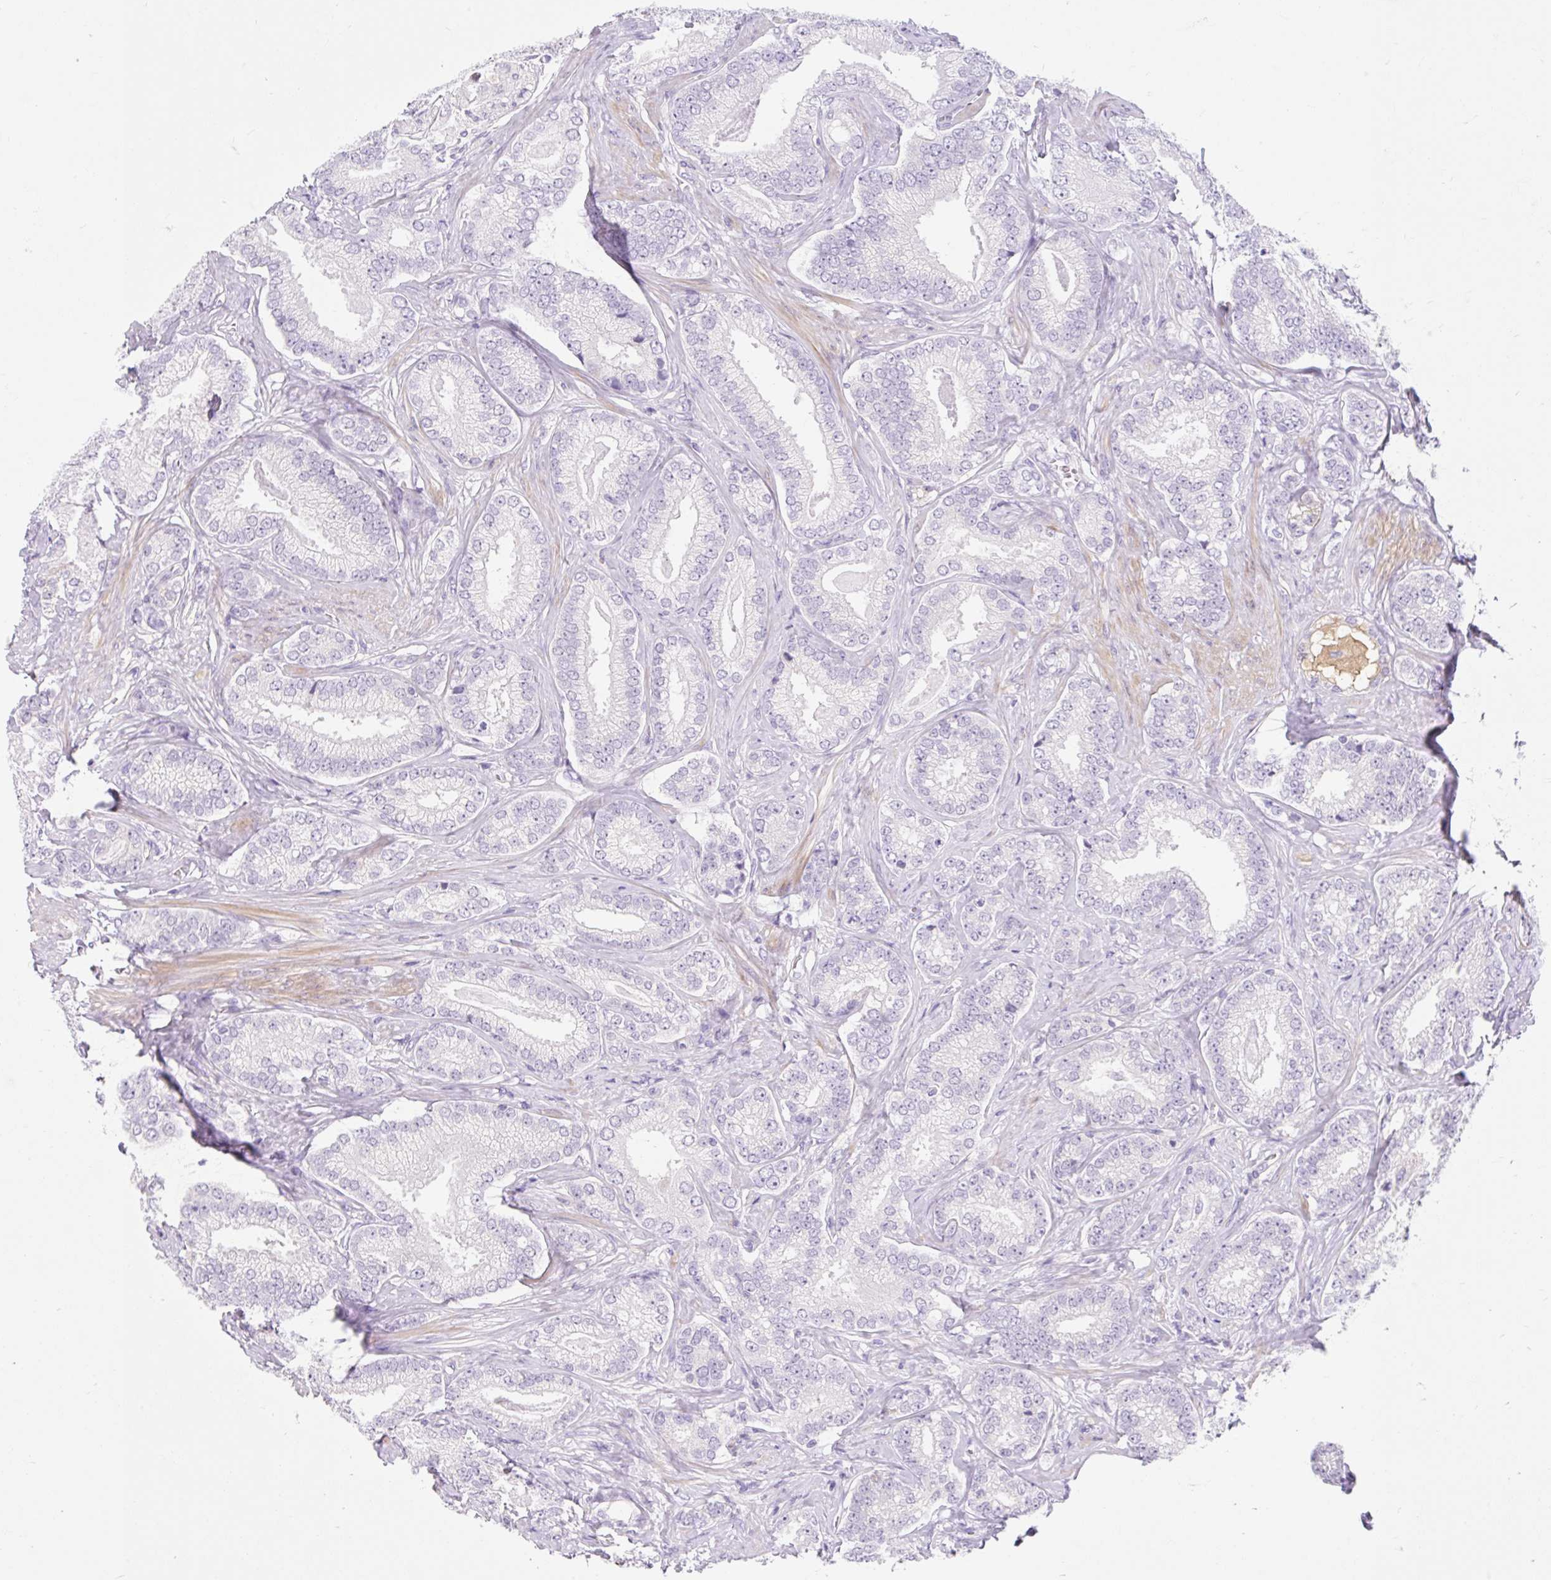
{"staining": {"intensity": "negative", "quantity": "none", "location": "none"}, "tissue": "prostate cancer", "cell_type": "Tumor cells", "image_type": "cancer", "snomed": [{"axis": "morphology", "description": "Adenocarcinoma, Low grade"}, {"axis": "topography", "description": "Prostate"}], "caption": "High power microscopy image of an IHC micrograph of prostate low-grade adenocarcinoma, revealing no significant positivity in tumor cells. (DAB (3,3'-diaminobenzidine) IHC with hematoxylin counter stain).", "gene": "SLC28A1", "patient": {"sex": "male", "age": 63}}